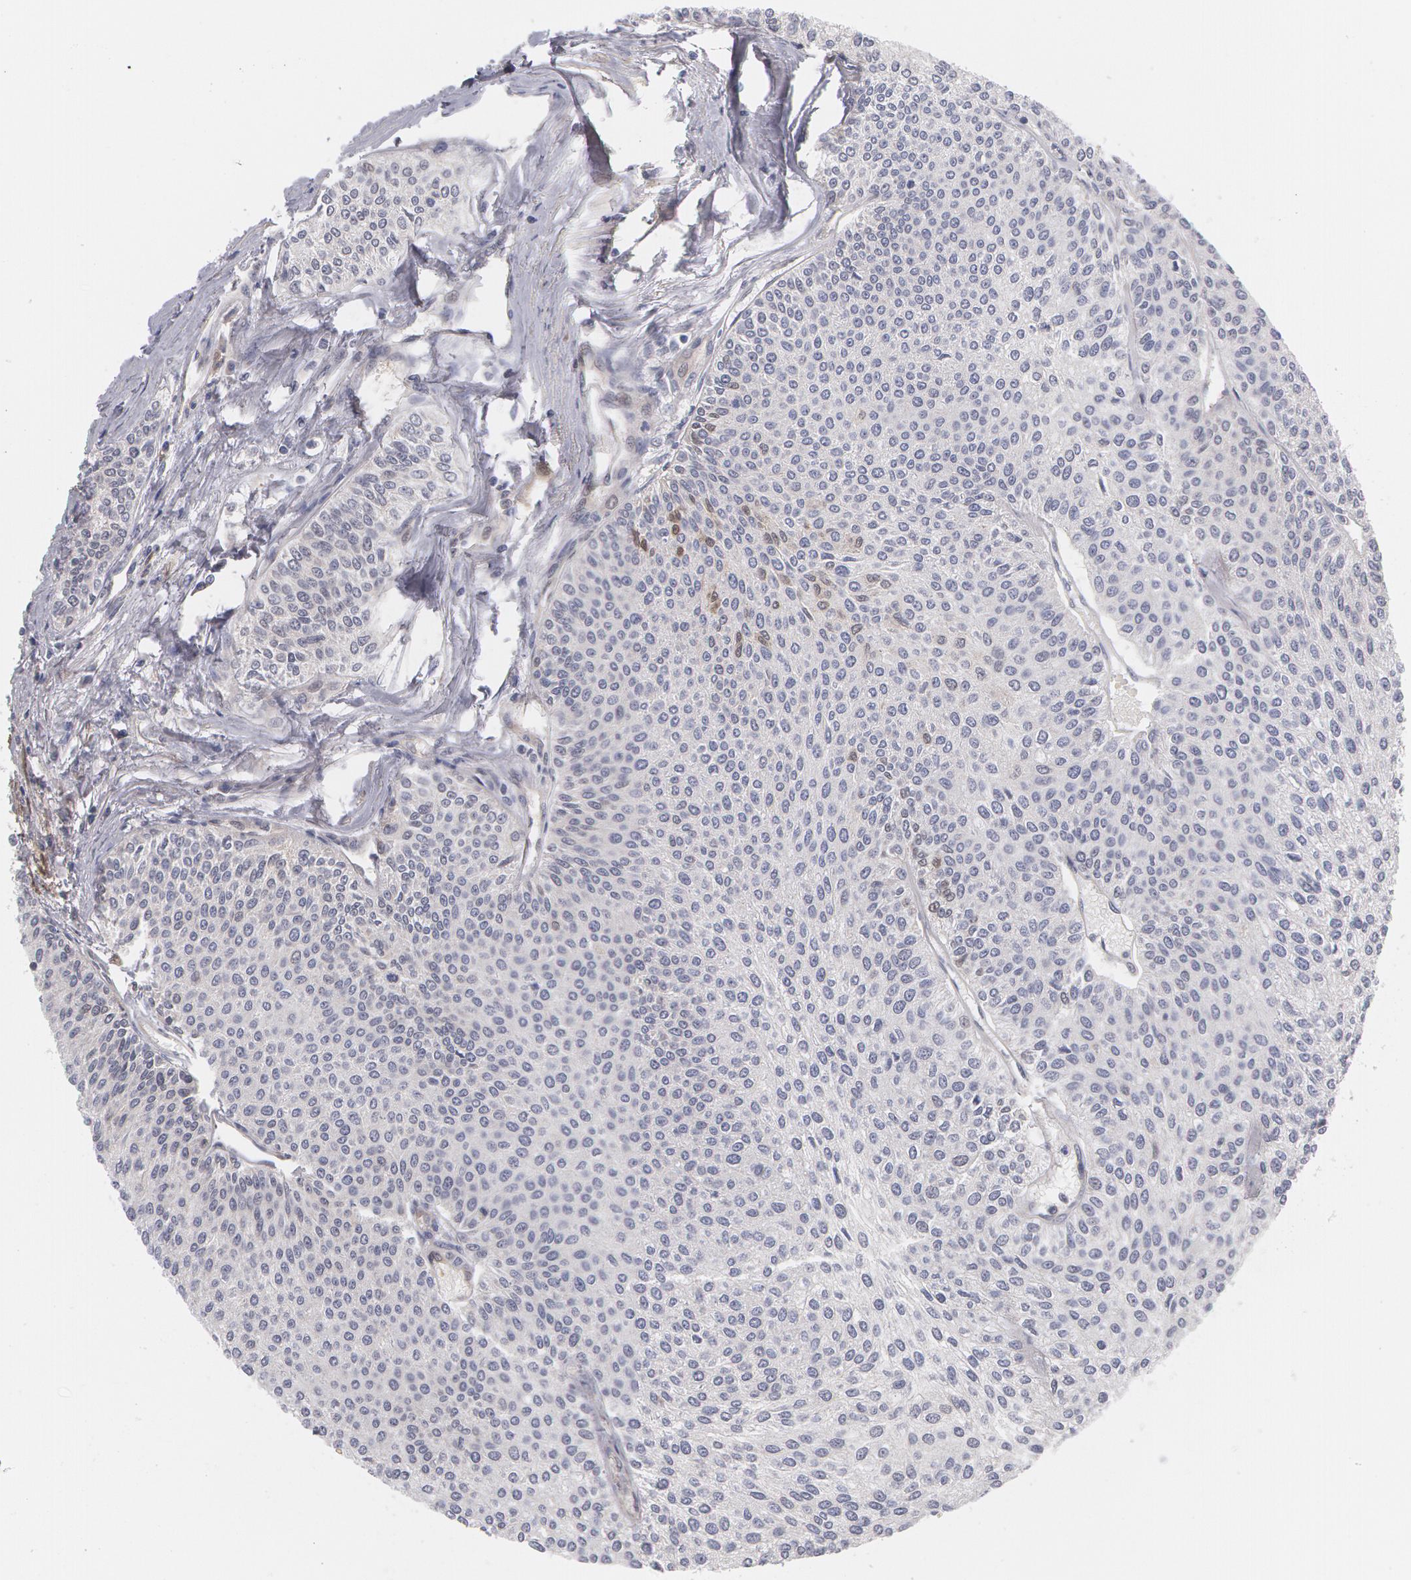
{"staining": {"intensity": "negative", "quantity": "none", "location": "none"}, "tissue": "urothelial cancer", "cell_type": "Tumor cells", "image_type": "cancer", "snomed": [{"axis": "morphology", "description": "Urothelial carcinoma, Low grade"}, {"axis": "topography", "description": "Urinary bladder"}], "caption": "Tumor cells are negative for brown protein staining in low-grade urothelial carcinoma.", "gene": "TXNRD1", "patient": {"sex": "female", "age": 73}}